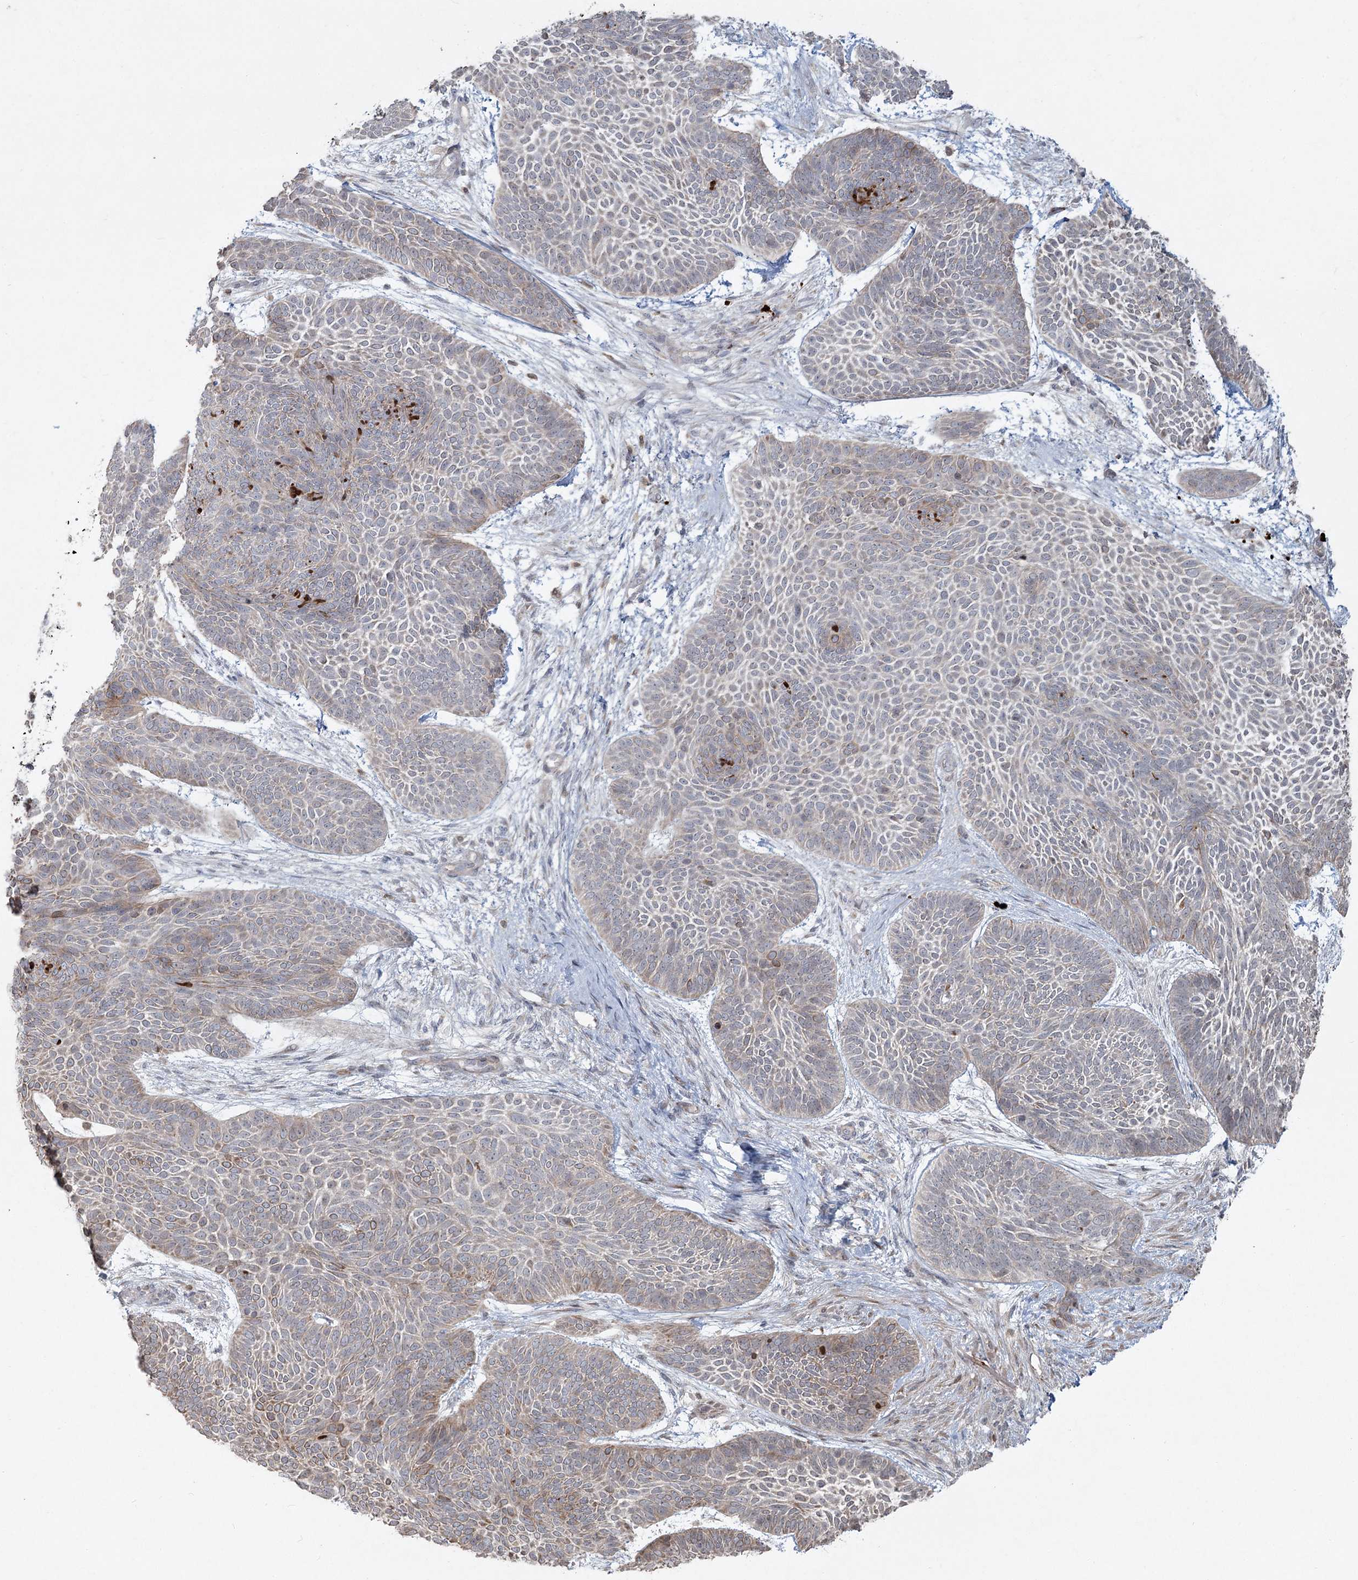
{"staining": {"intensity": "weak", "quantity": "<25%", "location": "cytoplasmic/membranous"}, "tissue": "skin cancer", "cell_type": "Tumor cells", "image_type": "cancer", "snomed": [{"axis": "morphology", "description": "Basal cell carcinoma"}, {"axis": "topography", "description": "Skin"}], "caption": "The immunohistochemistry image has no significant positivity in tumor cells of skin cancer tissue.", "gene": "LRP2BP", "patient": {"sex": "male", "age": 85}}